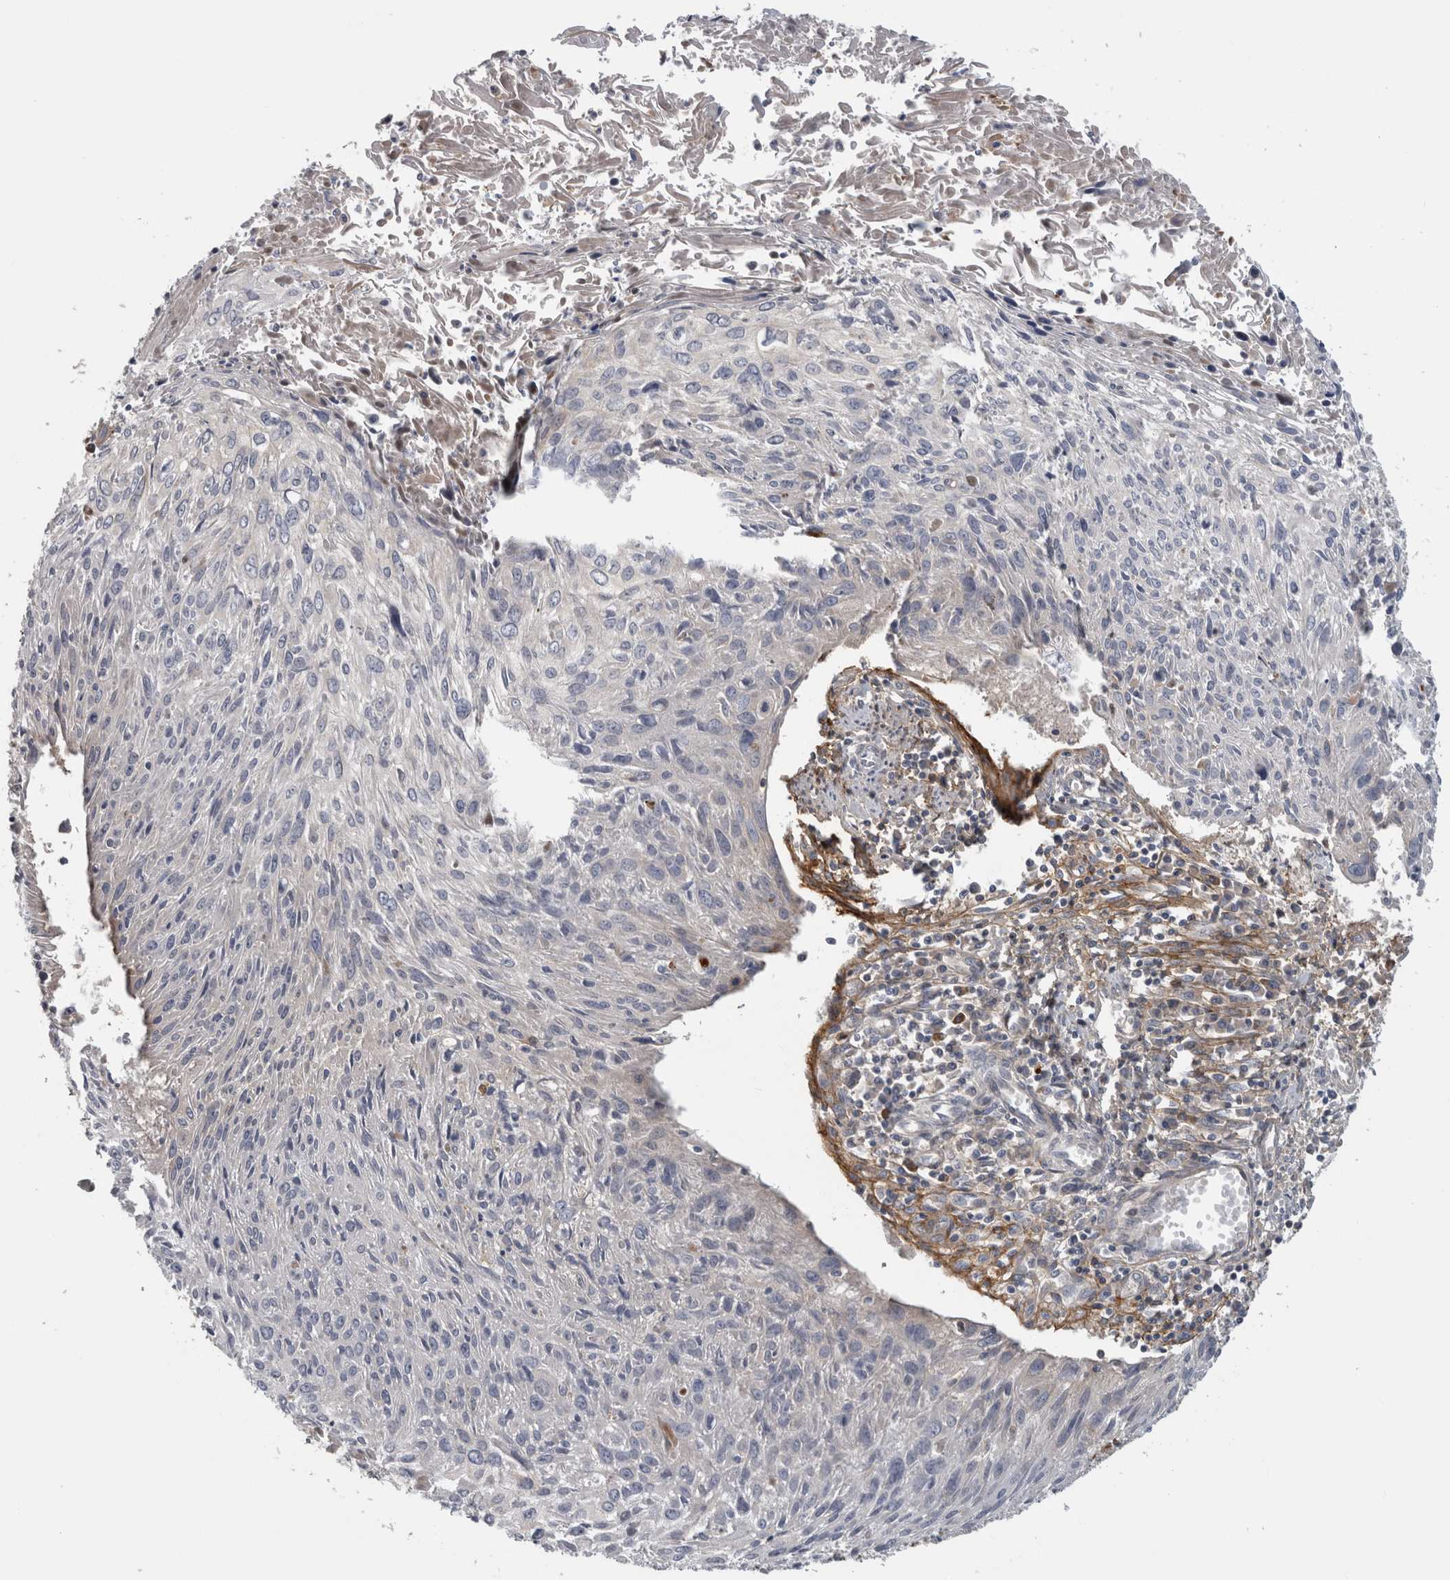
{"staining": {"intensity": "negative", "quantity": "none", "location": "none"}, "tissue": "cervical cancer", "cell_type": "Tumor cells", "image_type": "cancer", "snomed": [{"axis": "morphology", "description": "Squamous cell carcinoma, NOS"}, {"axis": "topography", "description": "Cervix"}], "caption": "Cervical cancer was stained to show a protein in brown. There is no significant expression in tumor cells. The staining was performed using DAB (3,3'-diaminobenzidine) to visualize the protein expression in brown, while the nuclei were stained in blue with hematoxylin (Magnification: 20x).", "gene": "ATXN2", "patient": {"sex": "female", "age": 51}}